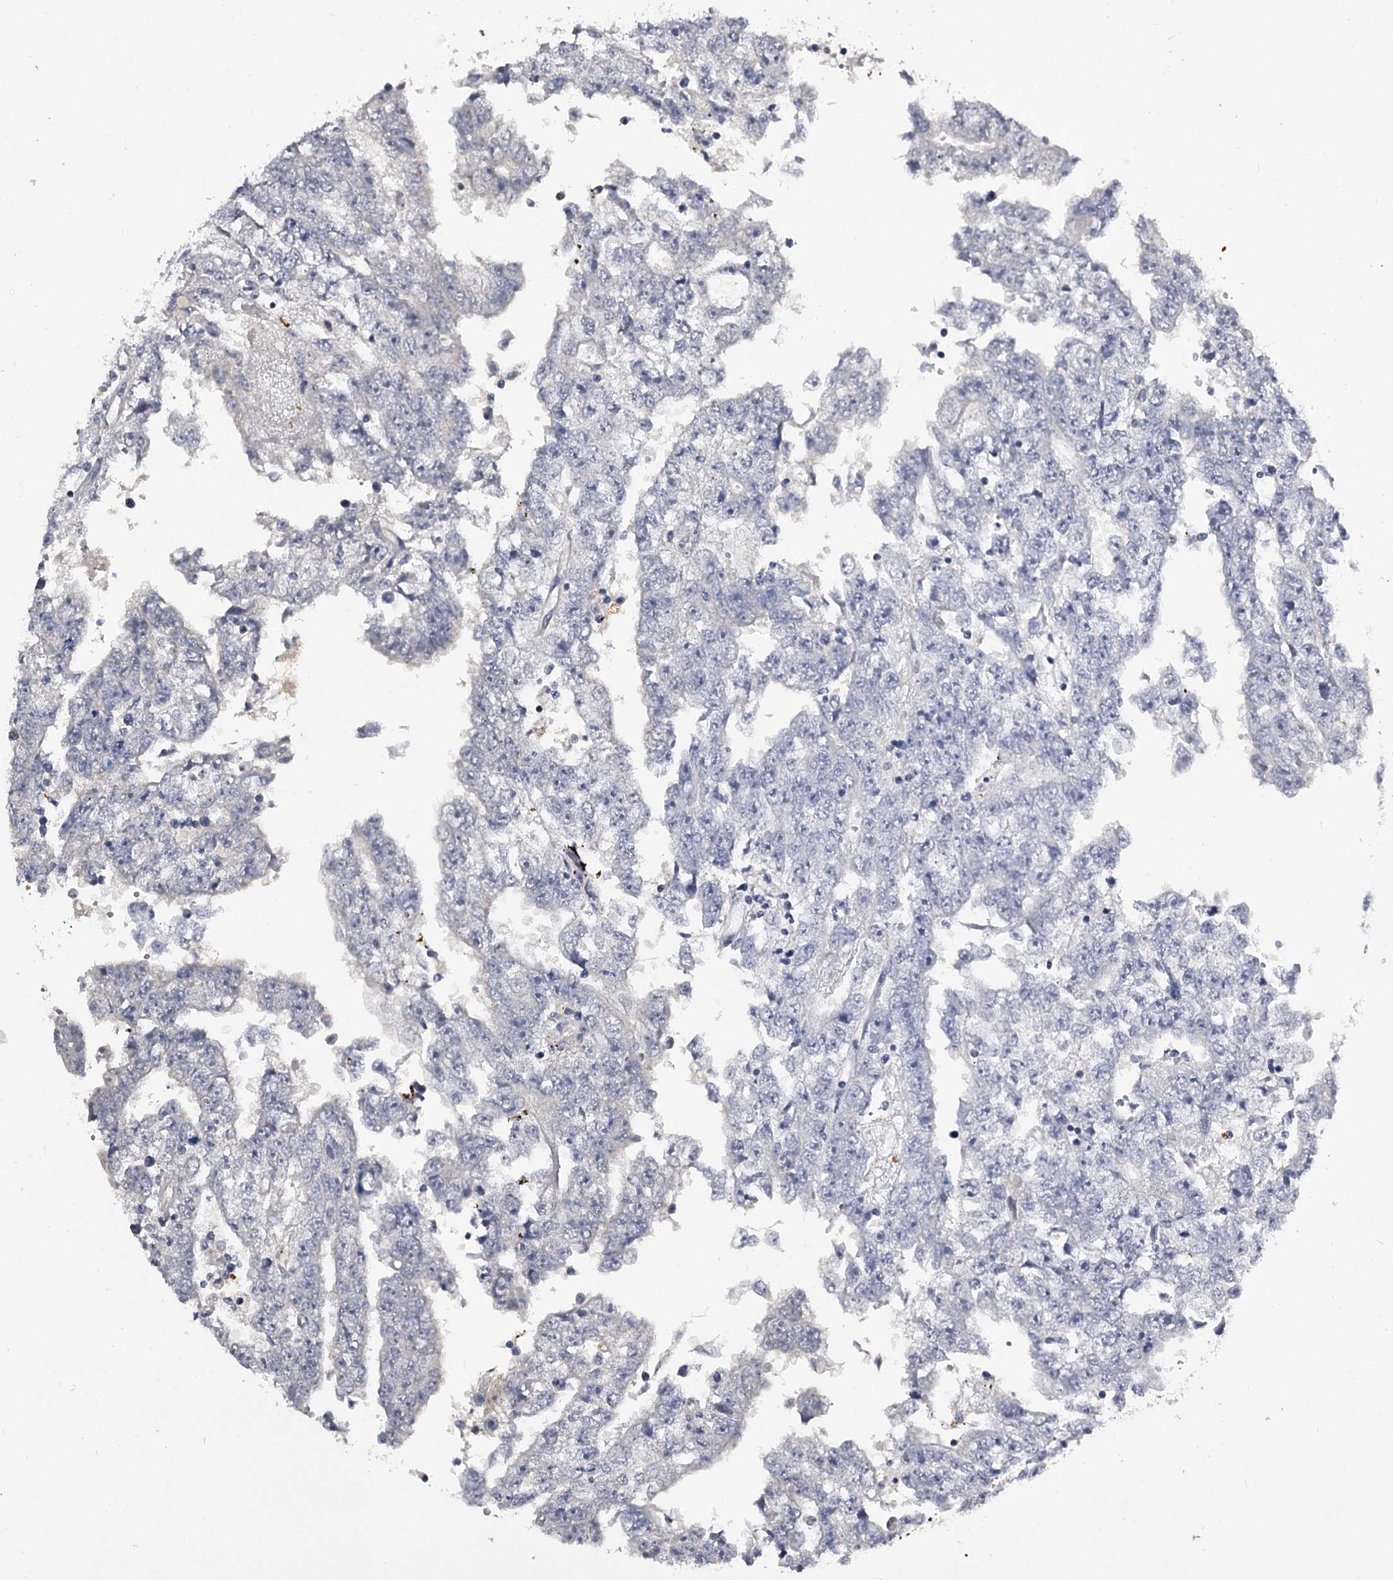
{"staining": {"intensity": "negative", "quantity": "none", "location": "none"}, "tissue": "testis cancer", "cell_type": "Tumor cells", "image_type": "cancer", "snomed": [{"axis": "morphology", "description": "Carcinoma, Embryonal, NOS"}, {"axis": "topography", "description": "Testis"}], "caption": "The photomicrograph demonstrates no significant expression in tumor cells of testis embryonal carcinoma.", "gene": "GSTO1", "patient": {"sex": "male", "age": 25}}